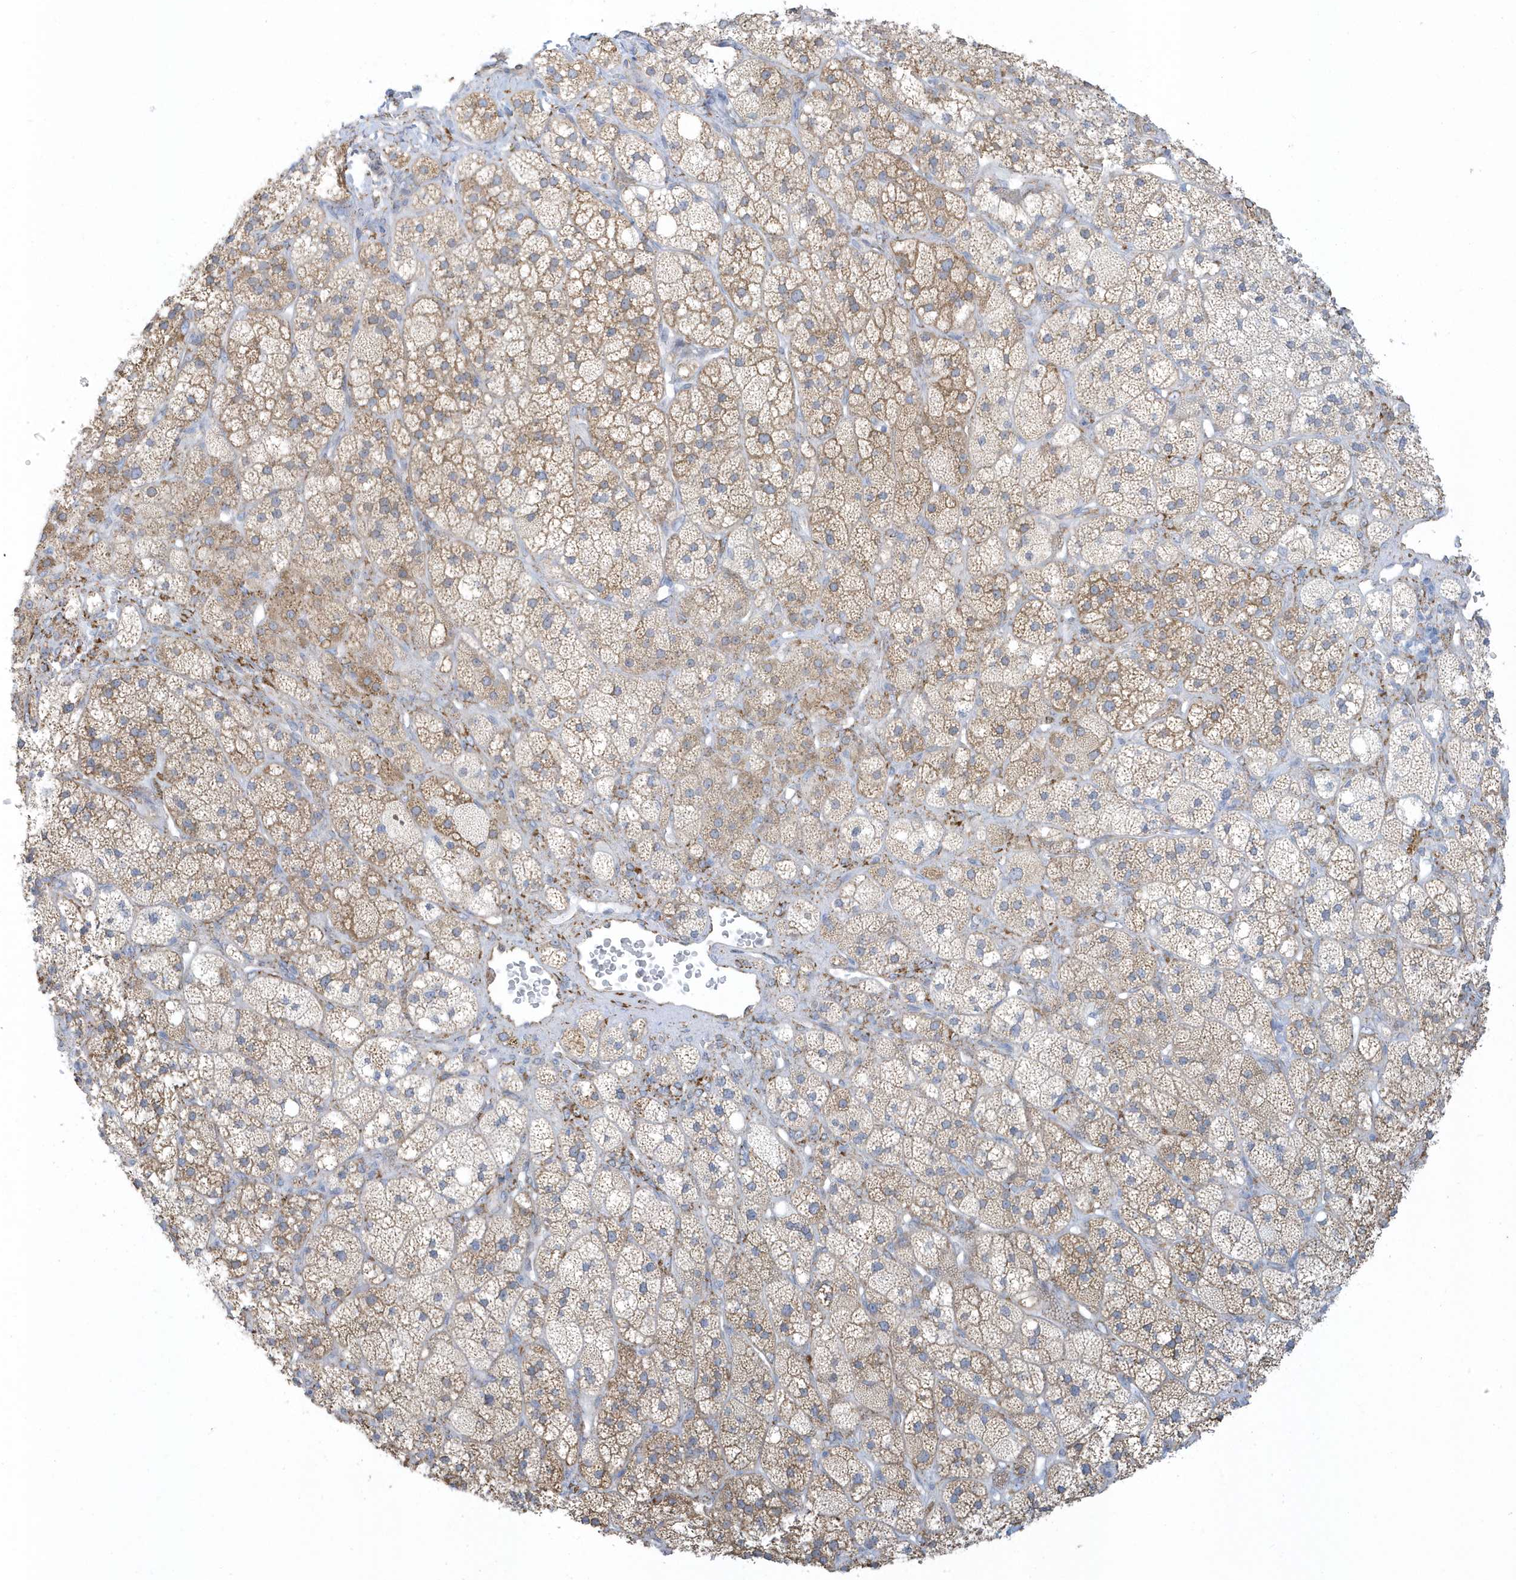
{"staining": {"intensity": "moderate", "quantity": "25%-75%", "location": "cytoplasmic/membranous"}, "tissue": "adrenal gland", "cell_type": "Glandular cells", "image_type": "normal", "snomed": [{"axis": "morphology", "description": "Normal tissue, NOS"}, {"axis": "topography", "description": "Adrenal gland"}], "caption": "Adrenal gland stained for a protein (brown) displays moderate cytoplasmic/membranous positive expression in approximately 25%-75% of glandular cells.", "gene": "DCAF1", "patient": {"sex": "male", "age": 61}}